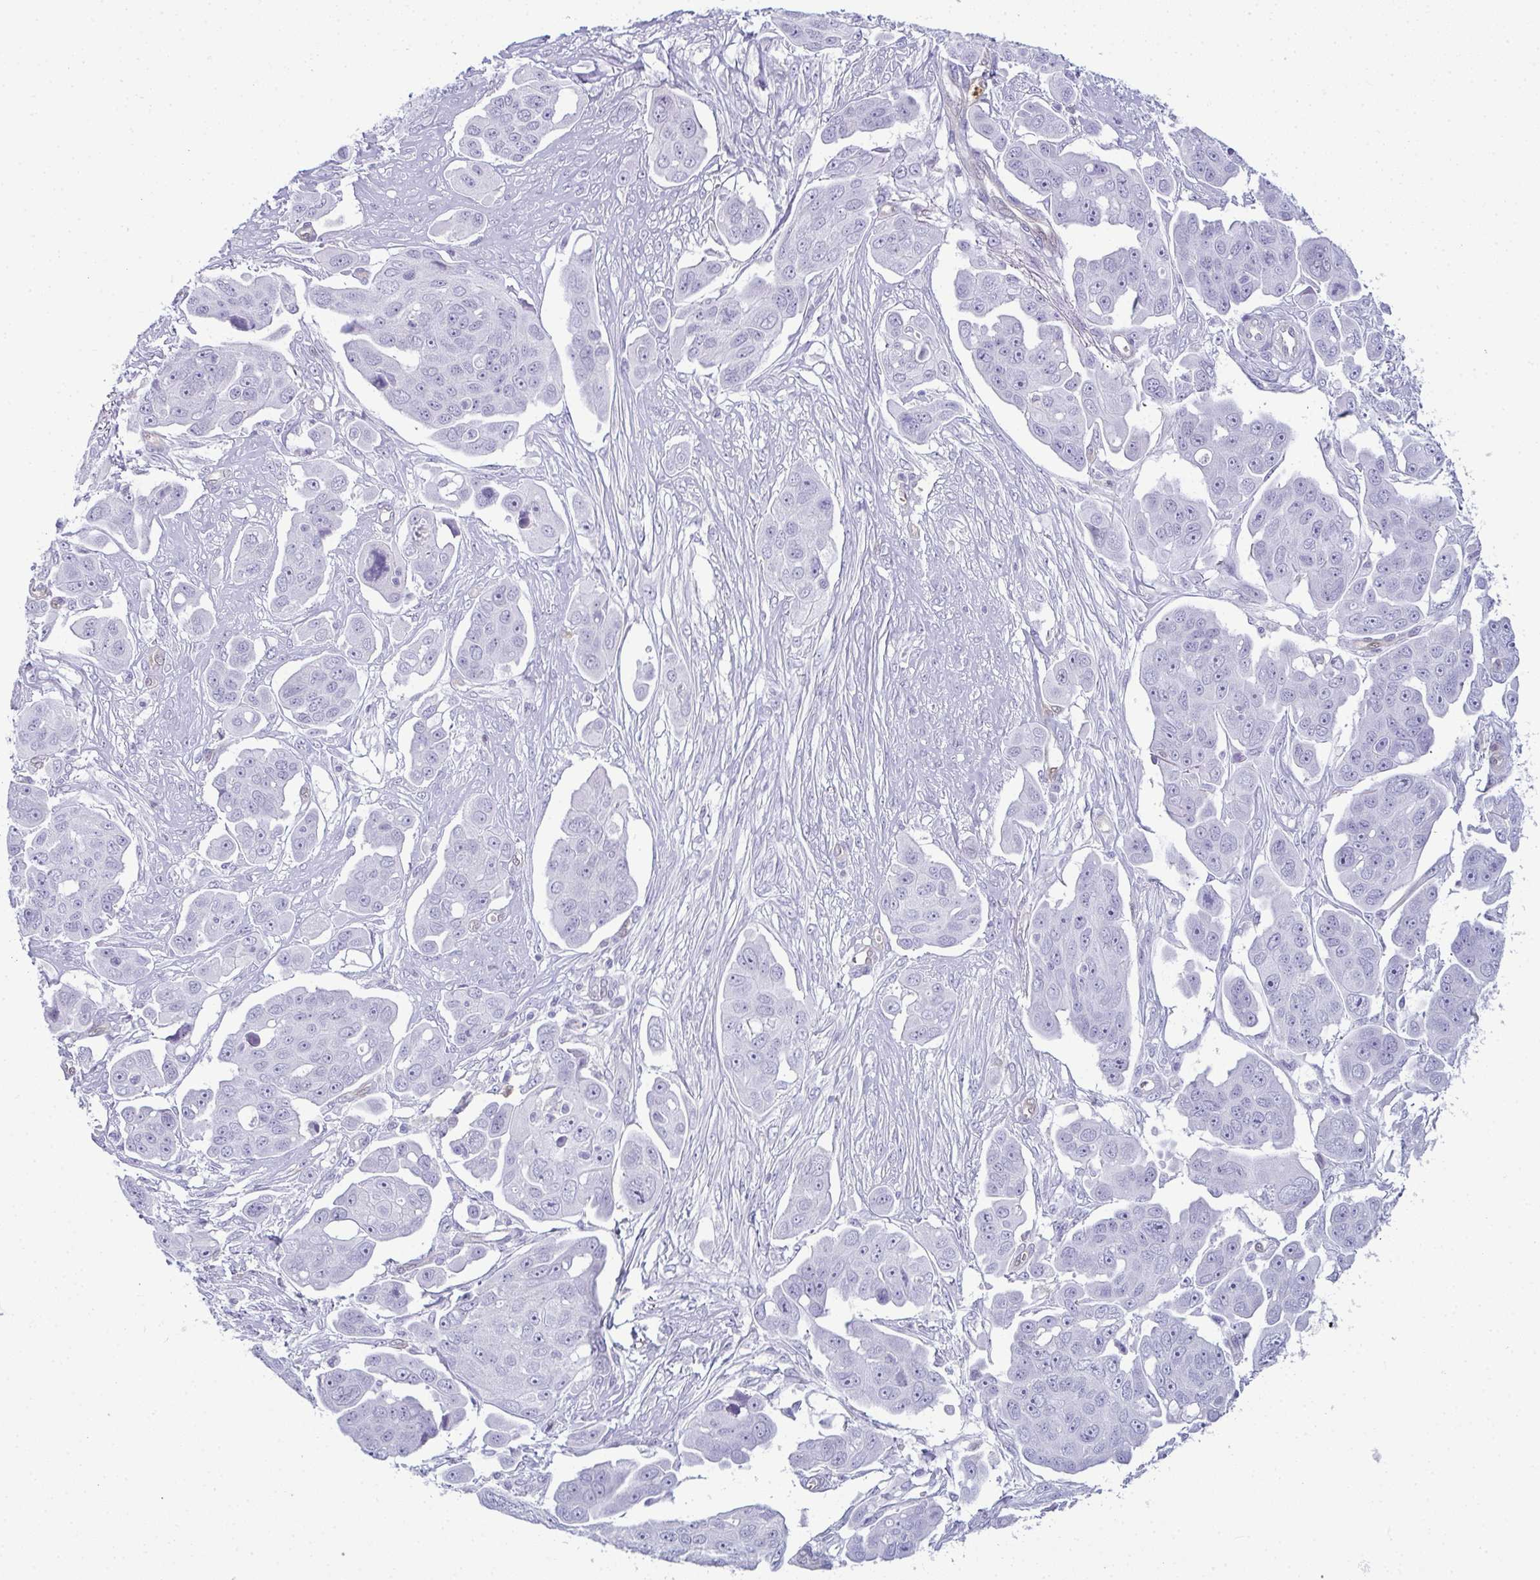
{"staining": {"intensity": "negative", "quantity": "none", "location": "none"}, "tissue": "ovarian cancer", "cell_type": "Tumor cells", "image_type": "cancer", "snomed": [{"axis": "morphology", "description": "Carcinoma, endometroid"}, {"axis": "topography", "description": "Ovary"}], "caption": "Immunohistochemistry (IHC) of human ovarian endometroid carcinoma reveals no expression in tumor cells.", "gene": "CDA", "patient": {"sex": "female", "age": 70}}